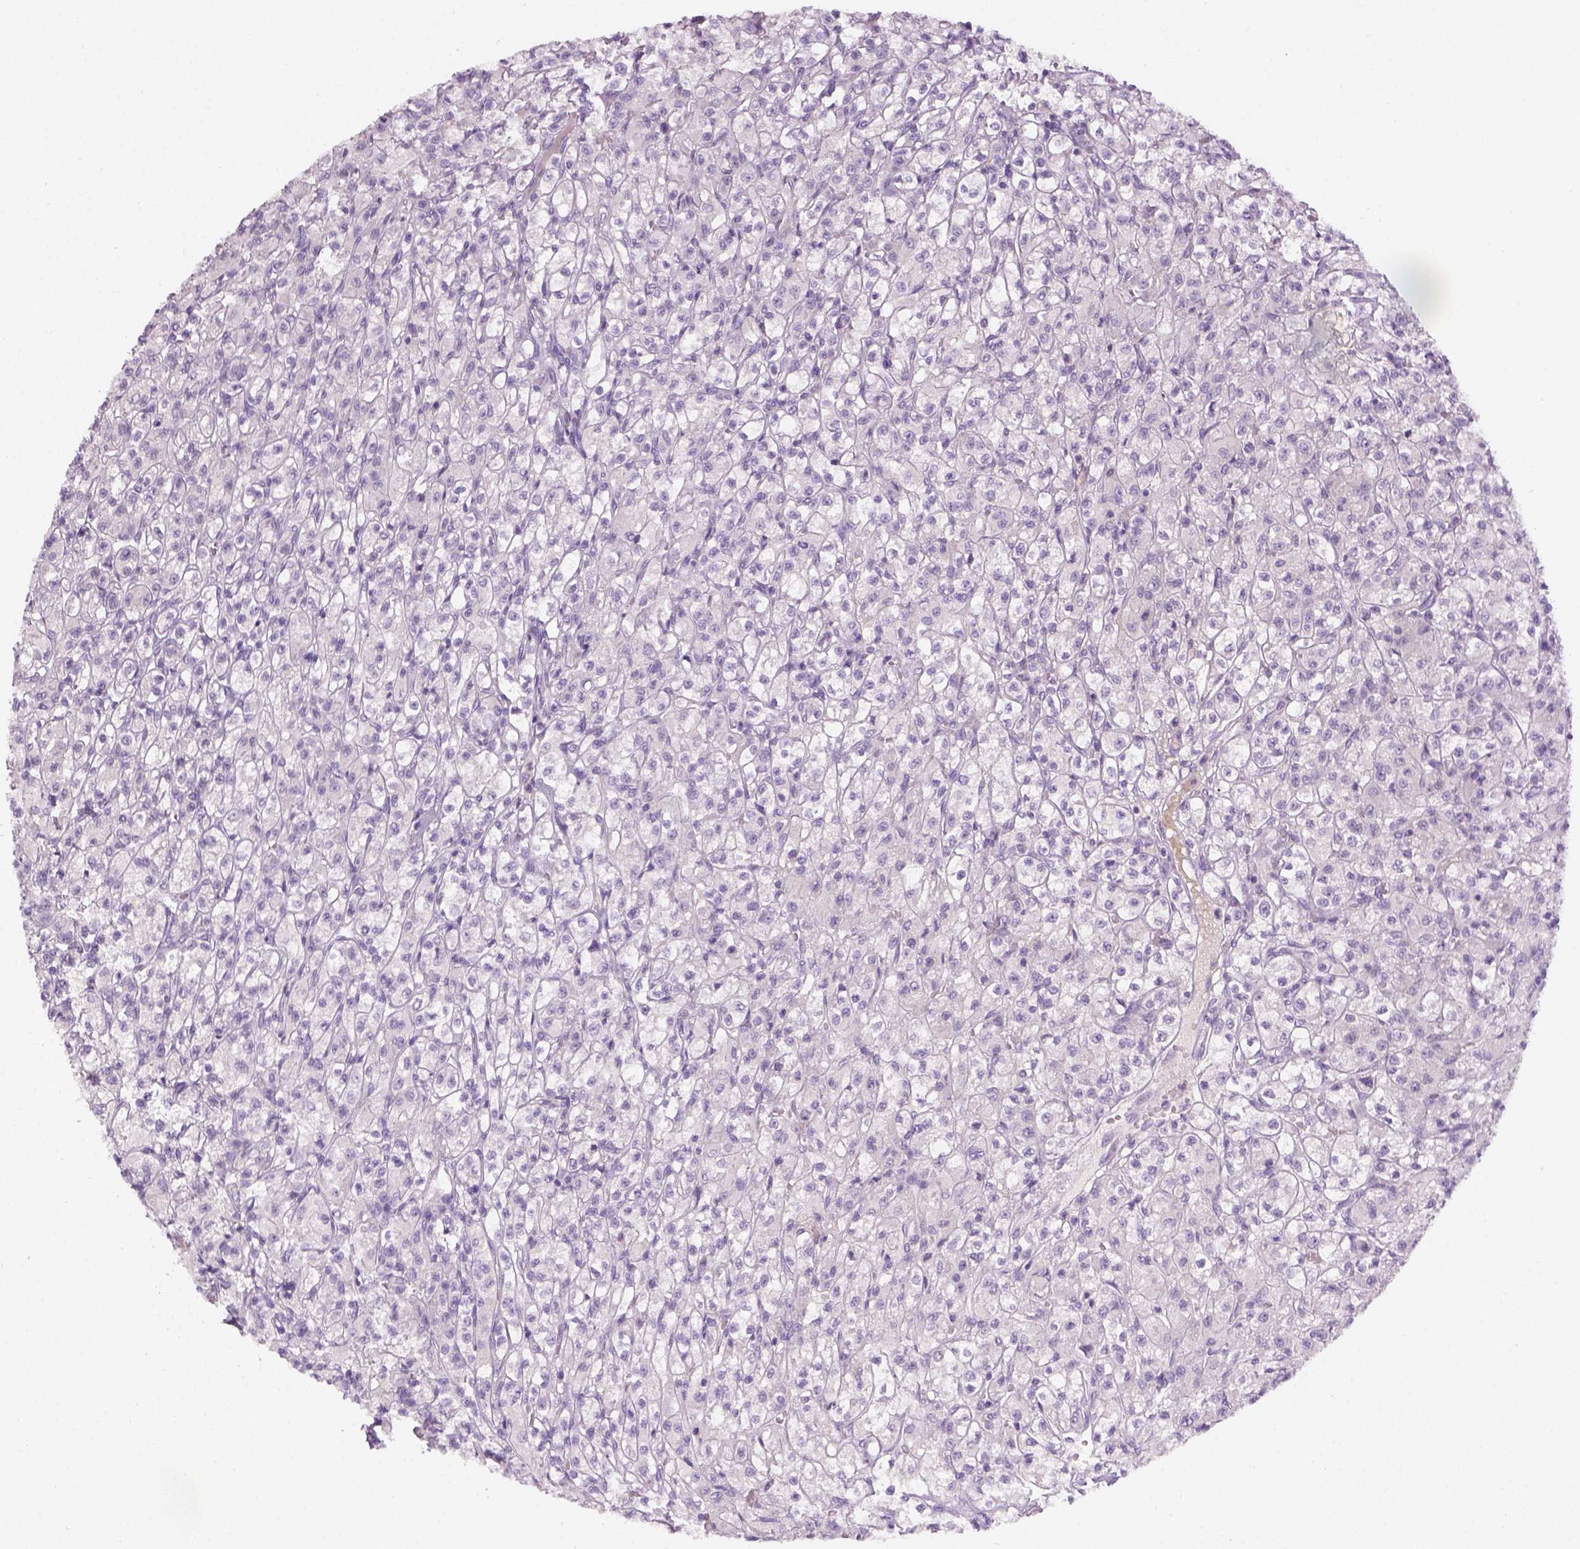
{"staining": {"intensity": "negative", "quantity": "none", "location": "none"}, "tissue": "renal cancer", "cell_type": "Tumor cells", "image_type": "cancer", "snomed": [{"axis": "morphology", "description": "Adenocarcinoma, NOS"}, {"axis": "topography", "description": "Kidney"}], "caption": "Renal adenocarcinoma stained for a protein using immunohistochemistry (IHC) shows no expression tumor cells.", "gene": "GFI1B", "patient": {"sex": "female", "age": 70}}